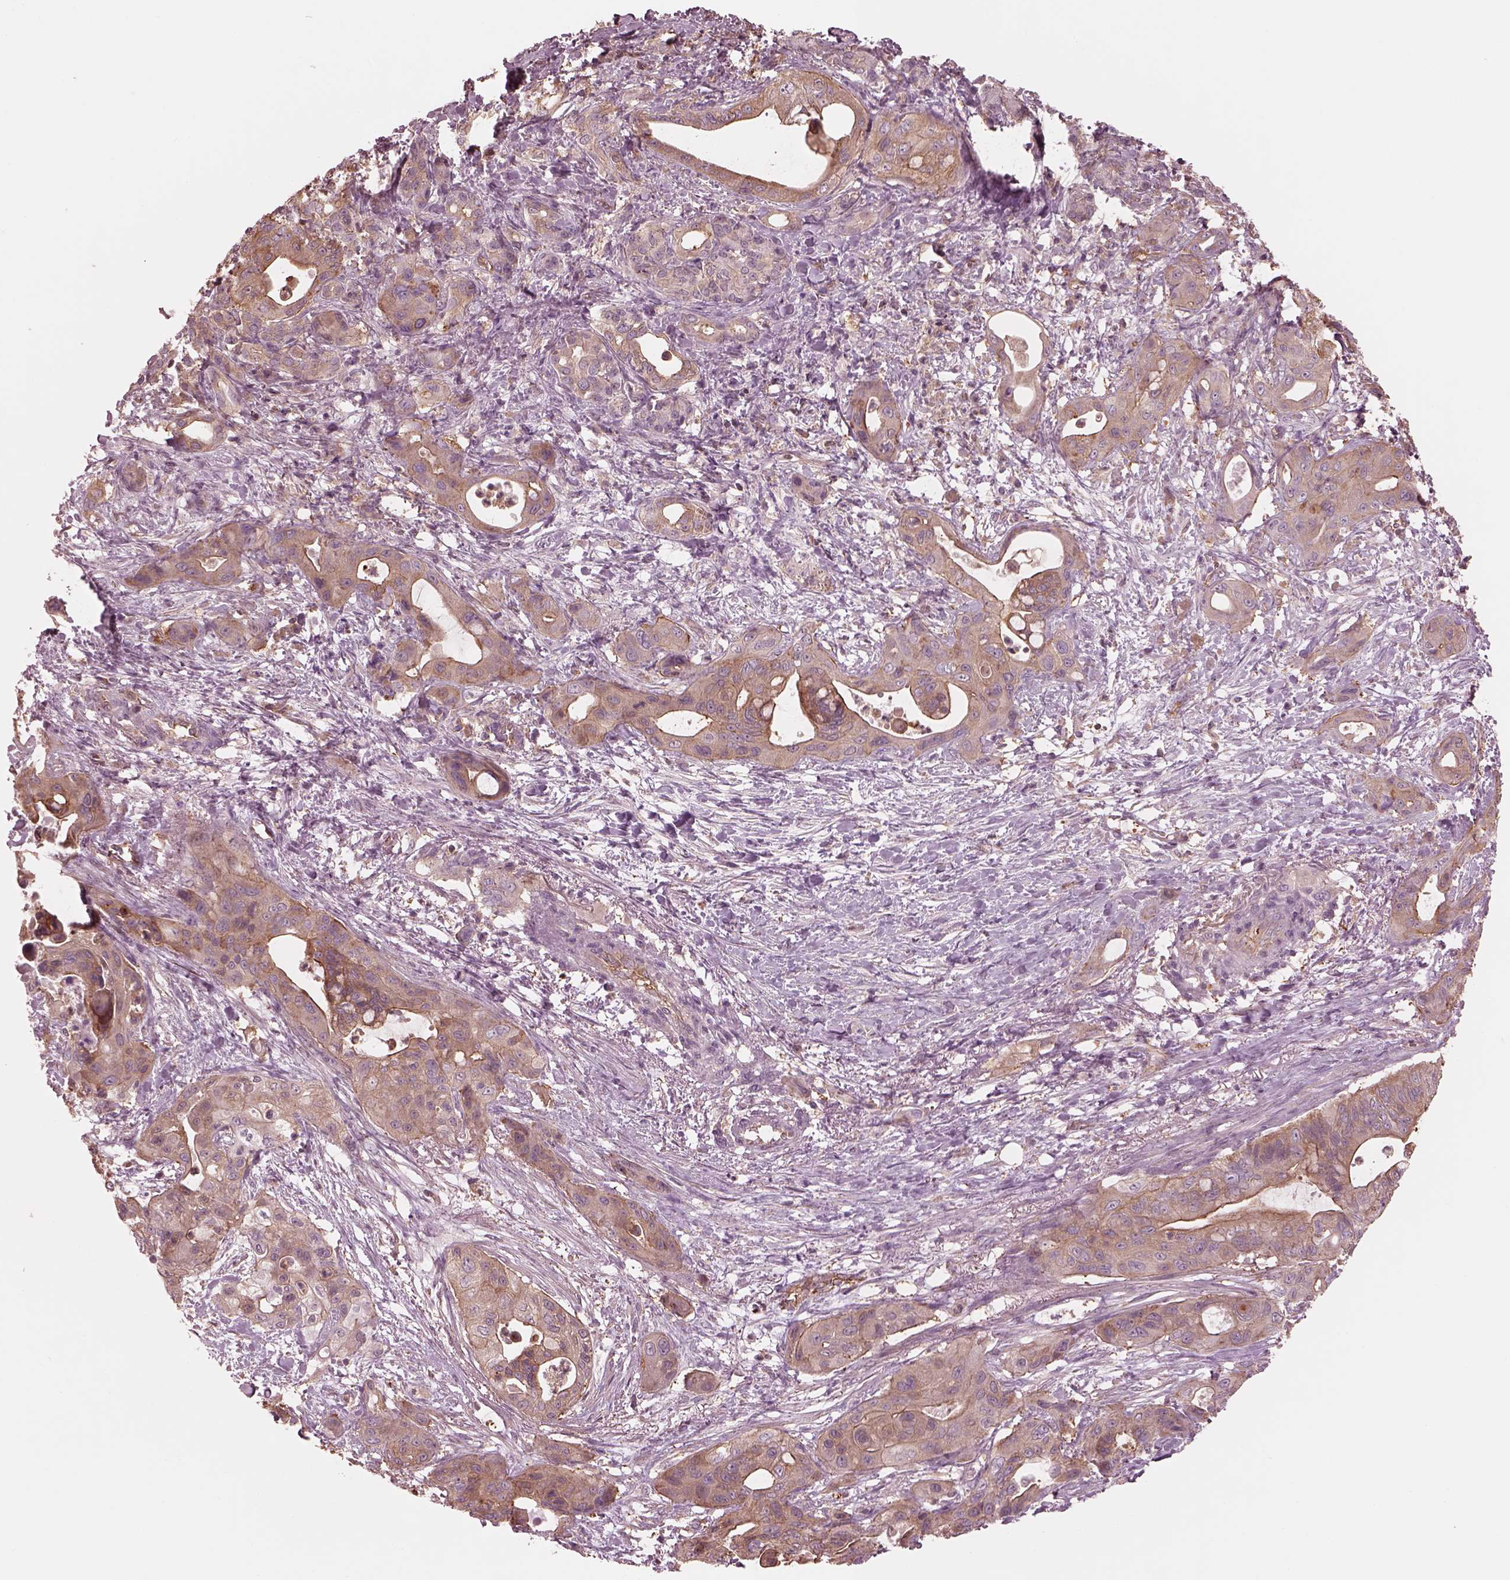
{"staining": {"intensity": "strong", "quantity": "<25%", "location": "cytoplasmic/membranous"}, "tissue": "pancreatic cancer", "cell_type": "Tumor cells", "image_type": "cancer", "snomed": [{"axis": "morphology", "description": "Adenocarcinoma, NOS"}, {"axis": "topography", "description": "Pancreas"}], "caption": "Immunohistochemistry (IHC) photomicrograph of neoplastic tissue: pancreatic cancer stained using immunohistochemistry demonstrates medium levels of strong protein expression localized specifically in the cytoplasmic/membranous of tumor cells, appearing as a cytoplasmic/membranous brown color.", "gene": "STK33", "patient": {"sex": "male", "age": 71}}